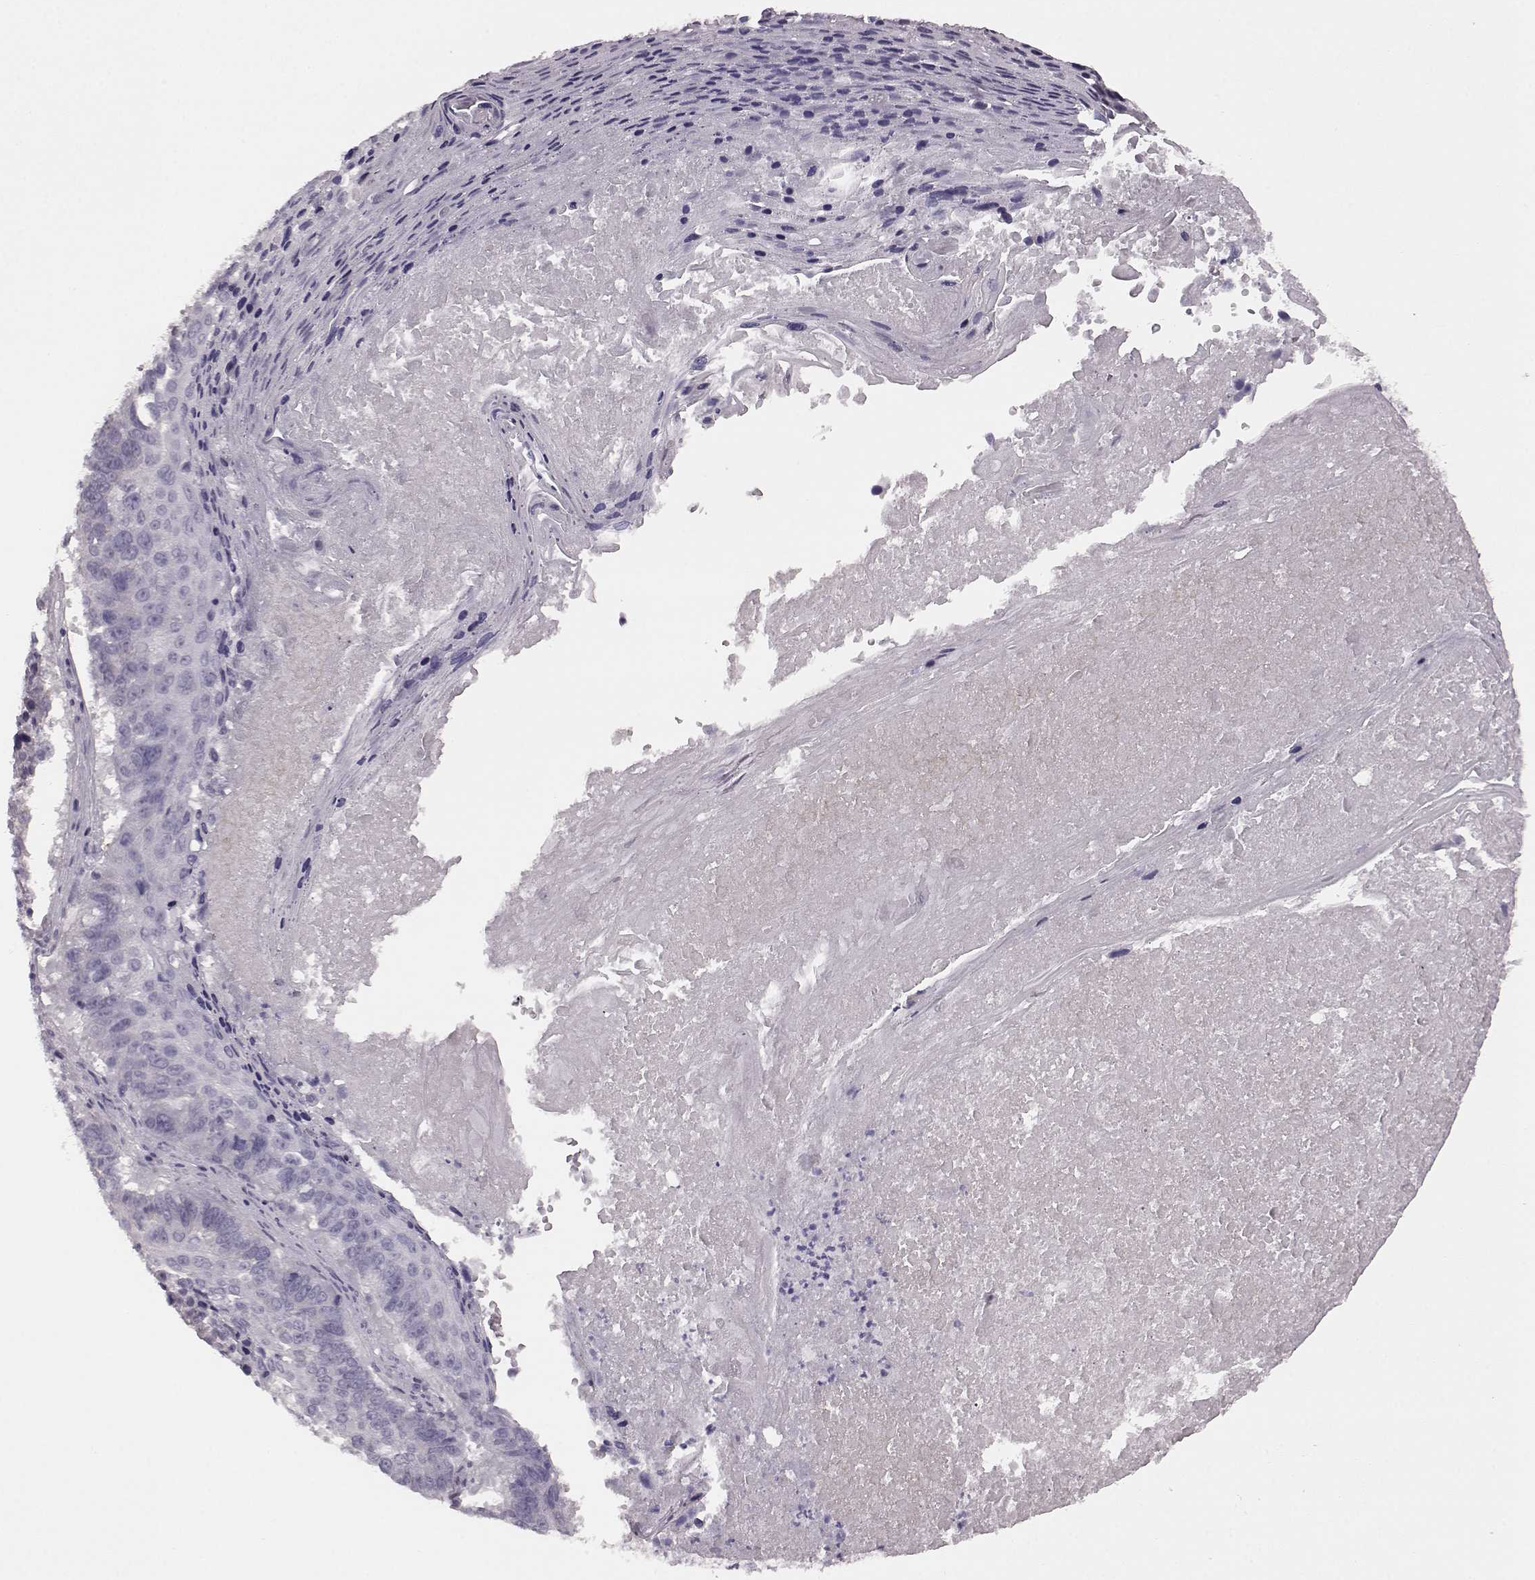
{"staining": {"intensity": "negative", "quantity": "none", "location": "none"}, "tissue": "lung cancer", "cell_type": "Tumor cells", "image_type": "cancer", "snomed": [{"axis": "morphology", "description": "Squamous cell carcinoma, NOS"}, {"axis": "topography", "description": "Lung"}], "caption": "IHC histopathology image of neoplastic tissue: human squamous cell carcinoma (lung) stained with DAB shows no significant protein staining in tumor cells.", "gene": "CRYBA2", "patient": {"sex": "male", "age": 73}}